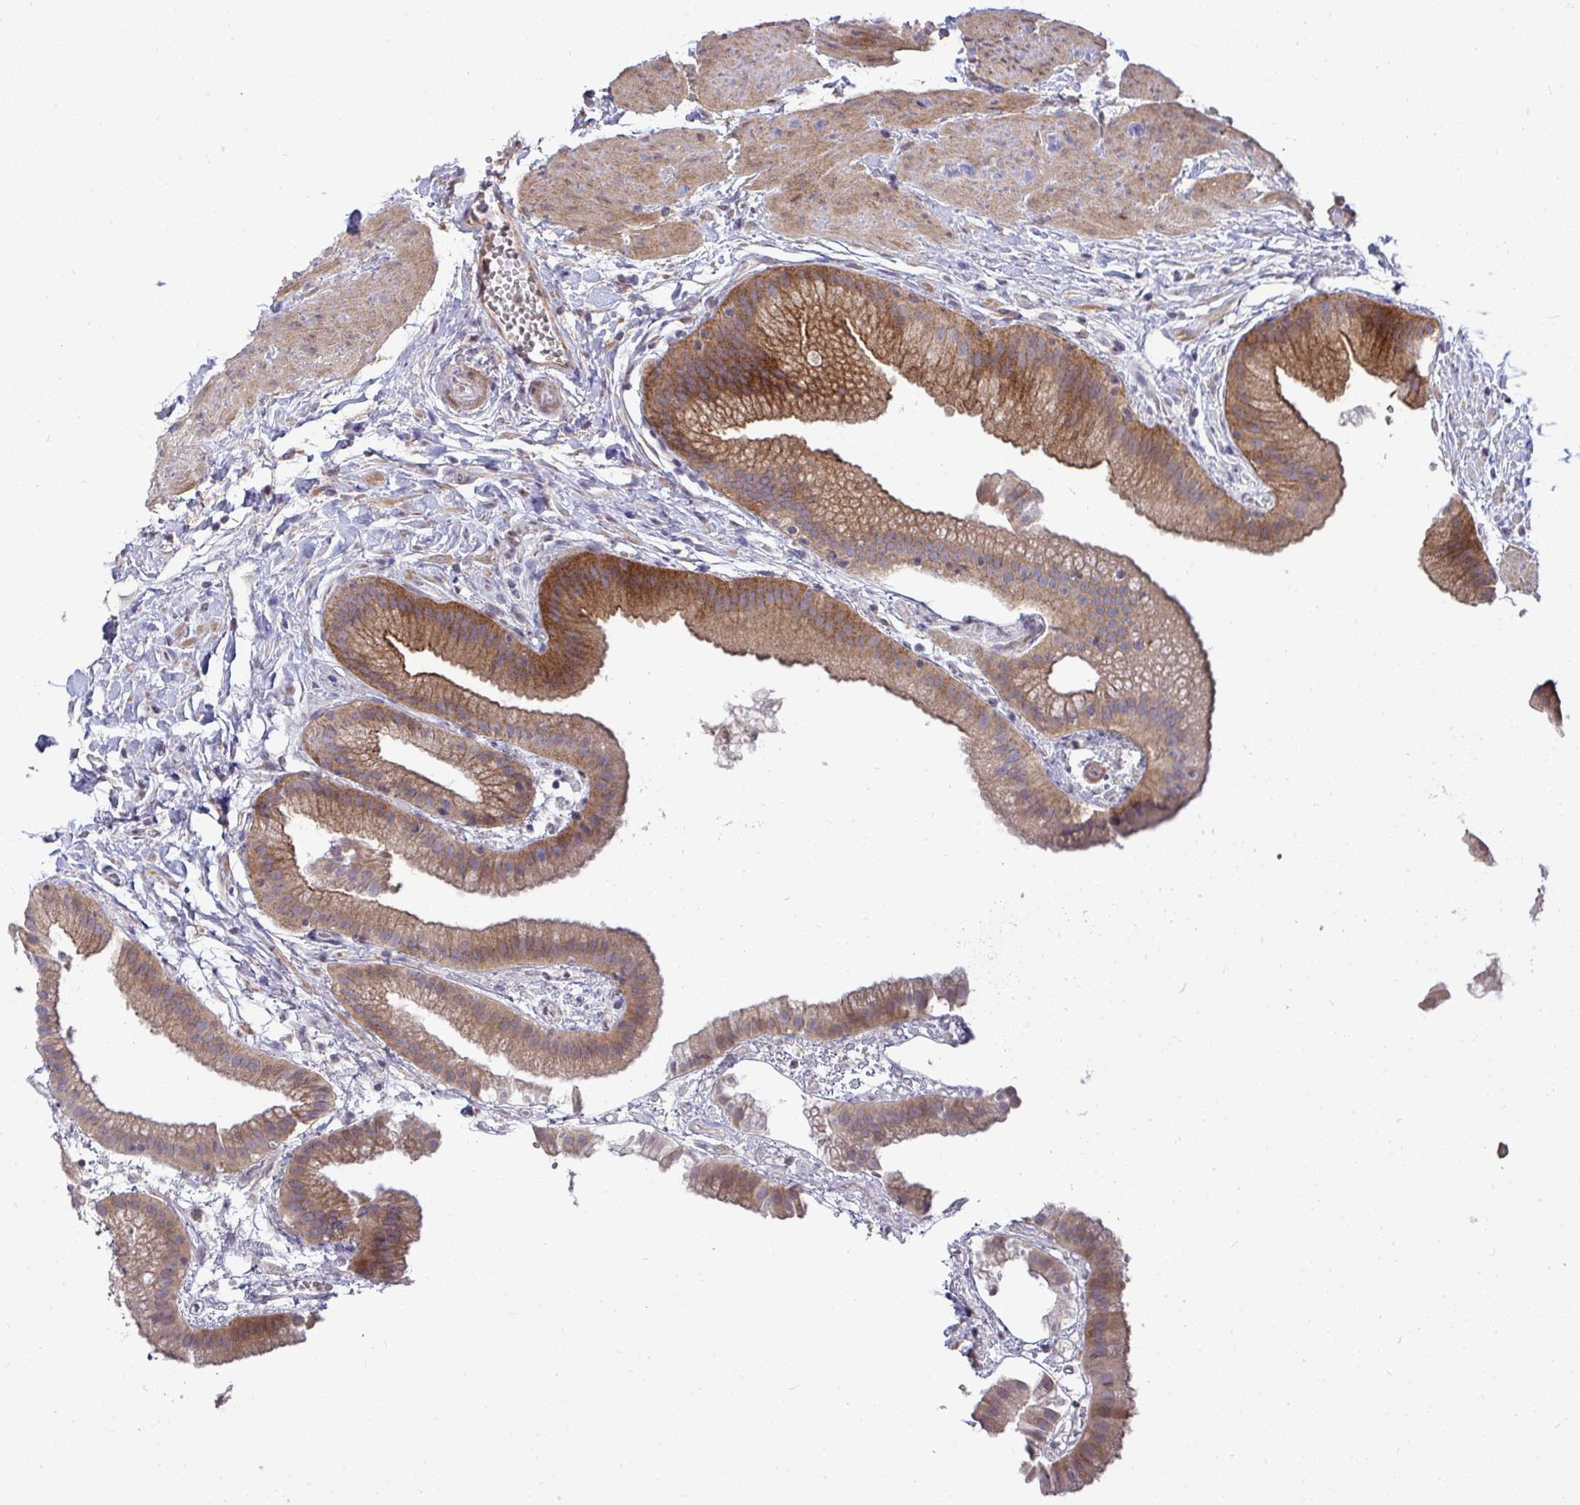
{"staining": {"intensity": "moderate", "quantity": ">75%", "location": "cytoplasmic/membranous"}, "tissue": "gallbladder", "cell_type": "Glandular cells", "image_type": "normal", "snomed": [{"axis": "morphology", "description": "Normal tissue, NOS"}, {"axis": "topography", "description": "Gallbladder"}], "caption": "Immunohistochemical staining of benign gallbladder displays >75% levels of moderate cytoplasmic/membranous protein staining in approximately >75% of glandular cells.", "gene": "SH2D1B", "patient": {"sex": "female", "age": 63}}